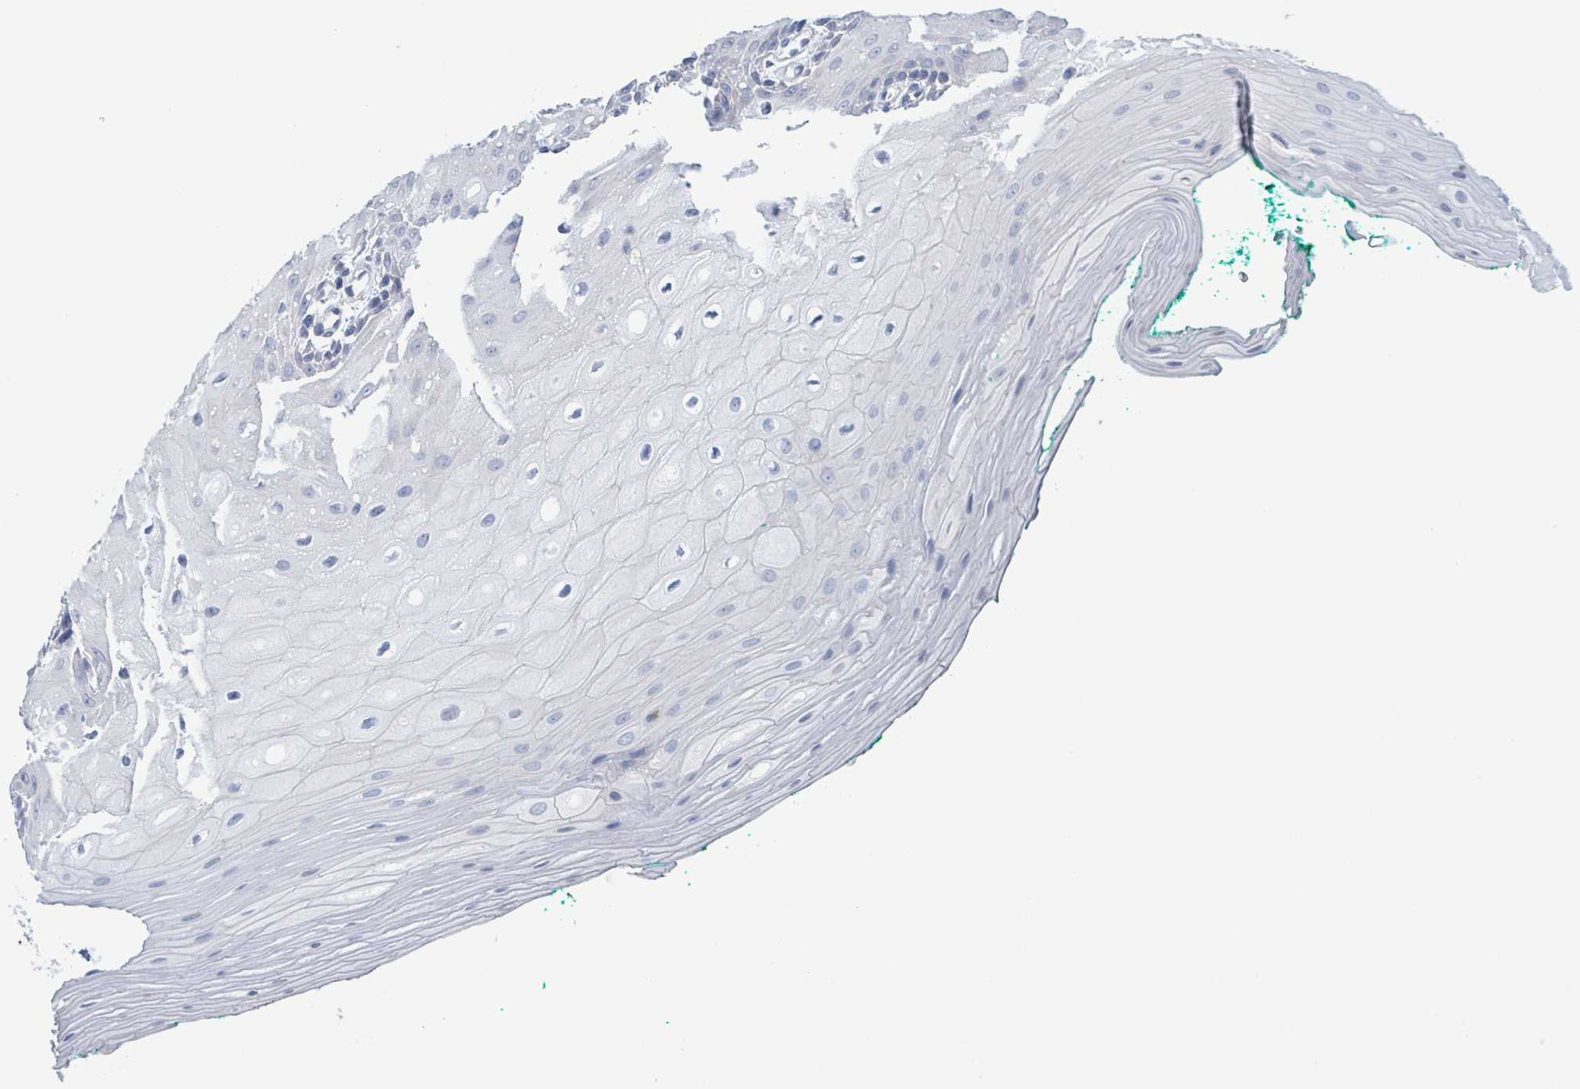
{"staining": {"intensity": "negative", "quantity": "none", "location": "none"}, "tissue": "oral mucosa", "cell_type": "Squamous epithelial cells", "image_type": "normal", "snomed": [{"axis": "morphology", "description": "Normal tissue, NOS"}, {"axis": "morphology", "description": "Squamous cell carcinoma, NOS"}, {"axis": "topography", "description": "Oral tissue"}, {"axis": "topography", "description": "Tounge, NOS"}, {"axis": "topography", "description": "Head-Neck"}], "caption": "Immunohistochemistry (IHC) of normal oral mucosa exhibits no staining in squamous epithelial cells.", "gene": "PKLR", "patient": {"sex": "male", "age": 79}}